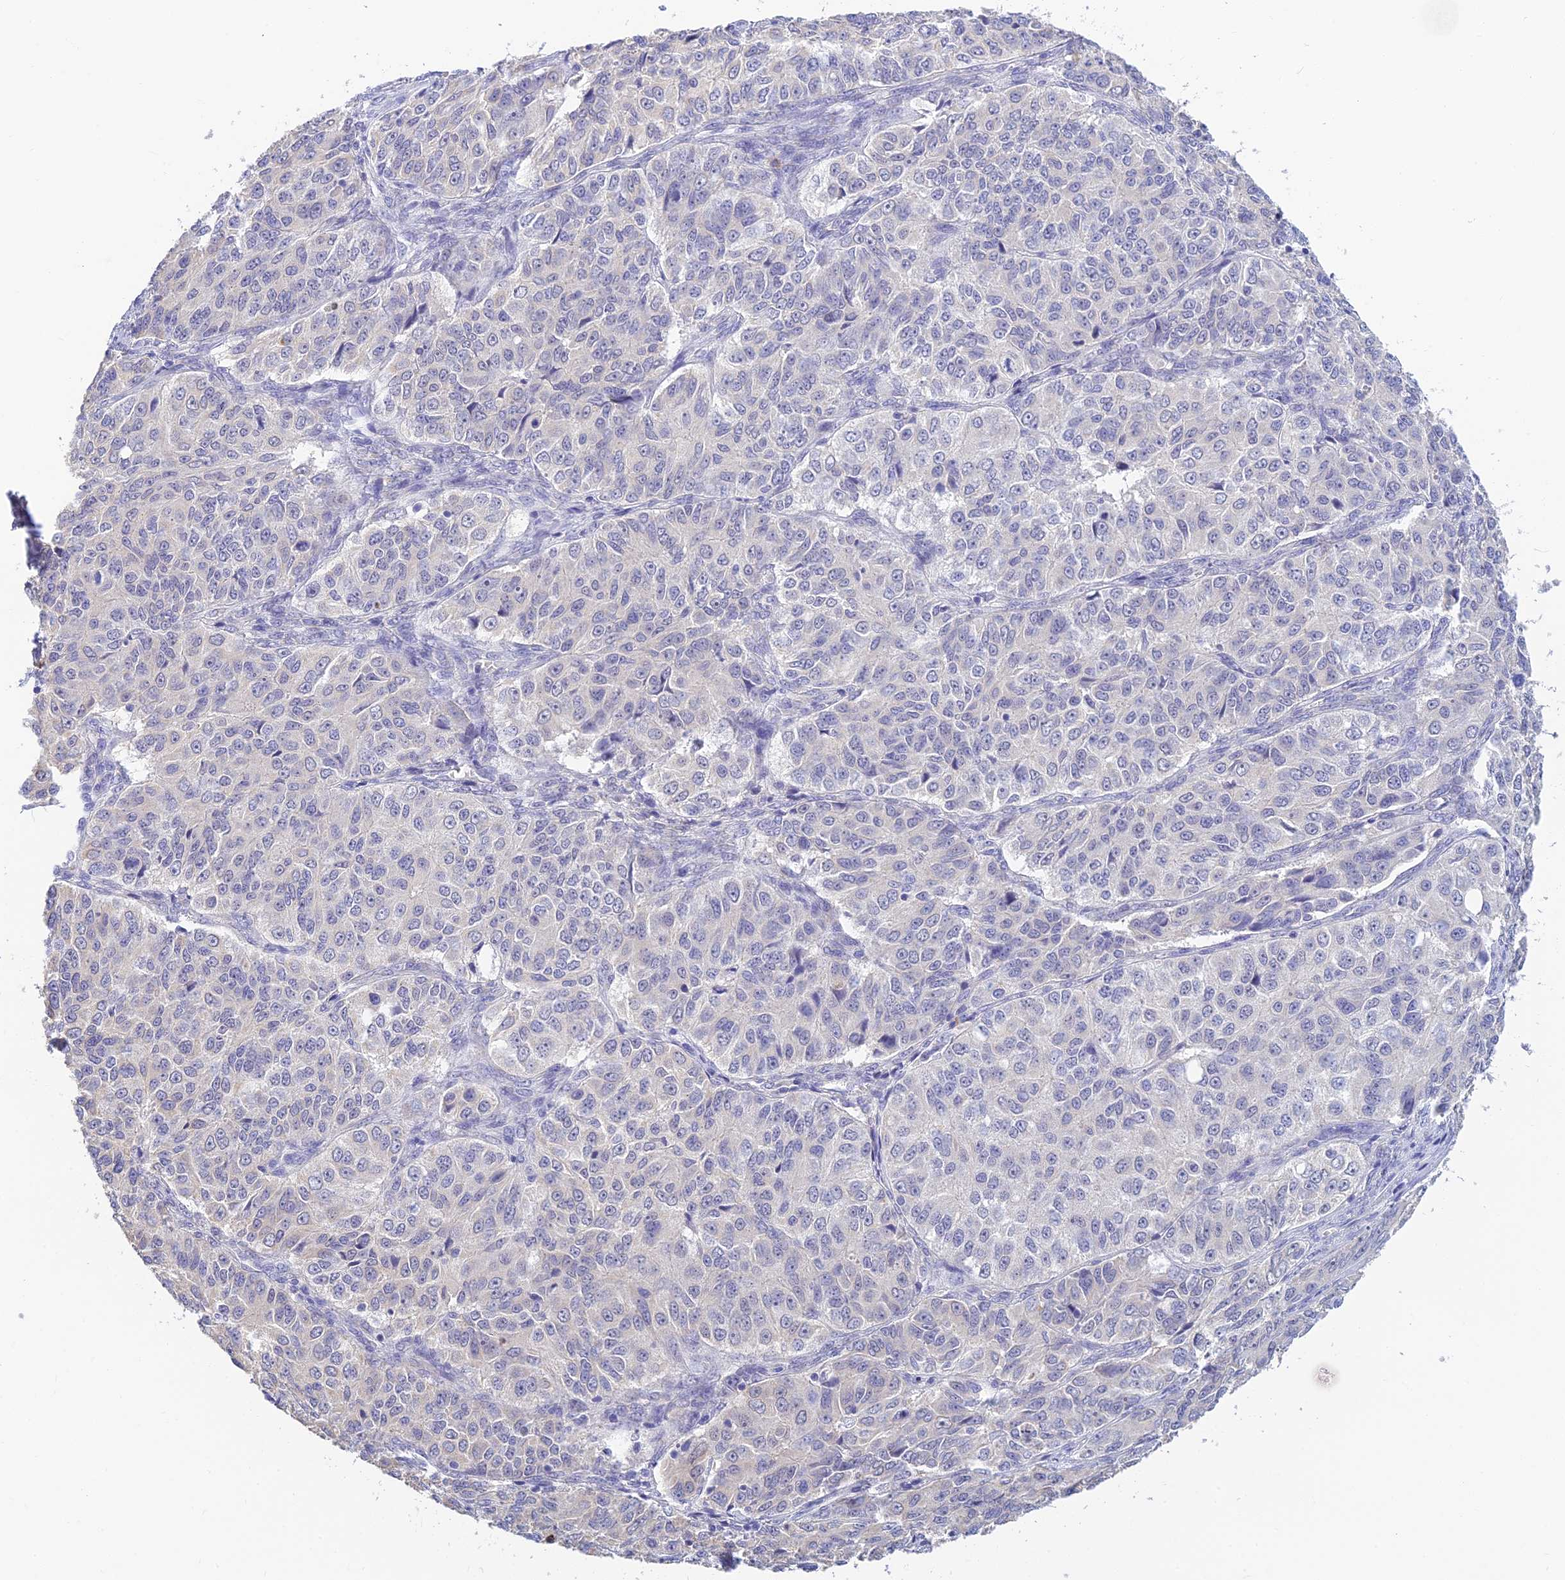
{"staining": {"intensity": "negative", "quantity": "none", "location": "none"}, "tissue": "ovarian cancer", "cell_type": "Tumor cells", "image_type": "cancer", "snomed": [{"axis": "morphology", "description": "Carcinoma, endometroid"}, {"axis": "topography", "description": "Ovary"}], "caption": "This histopathology image is of ovarian endometroid carcinoma stained with immunohistochemistry to label a protein in brown with the nuclei are counter-stained blue. There is no staining in tumor cells. The staining was performed using DAB (3,3'-diaminobenzidine) to visualize the protein expression in brown, while the nuclei were stained in blue with hematoxylin (Magnification: 20x).", "gene": "INTS13", "patient": {"sex": "female", "age": 51}}